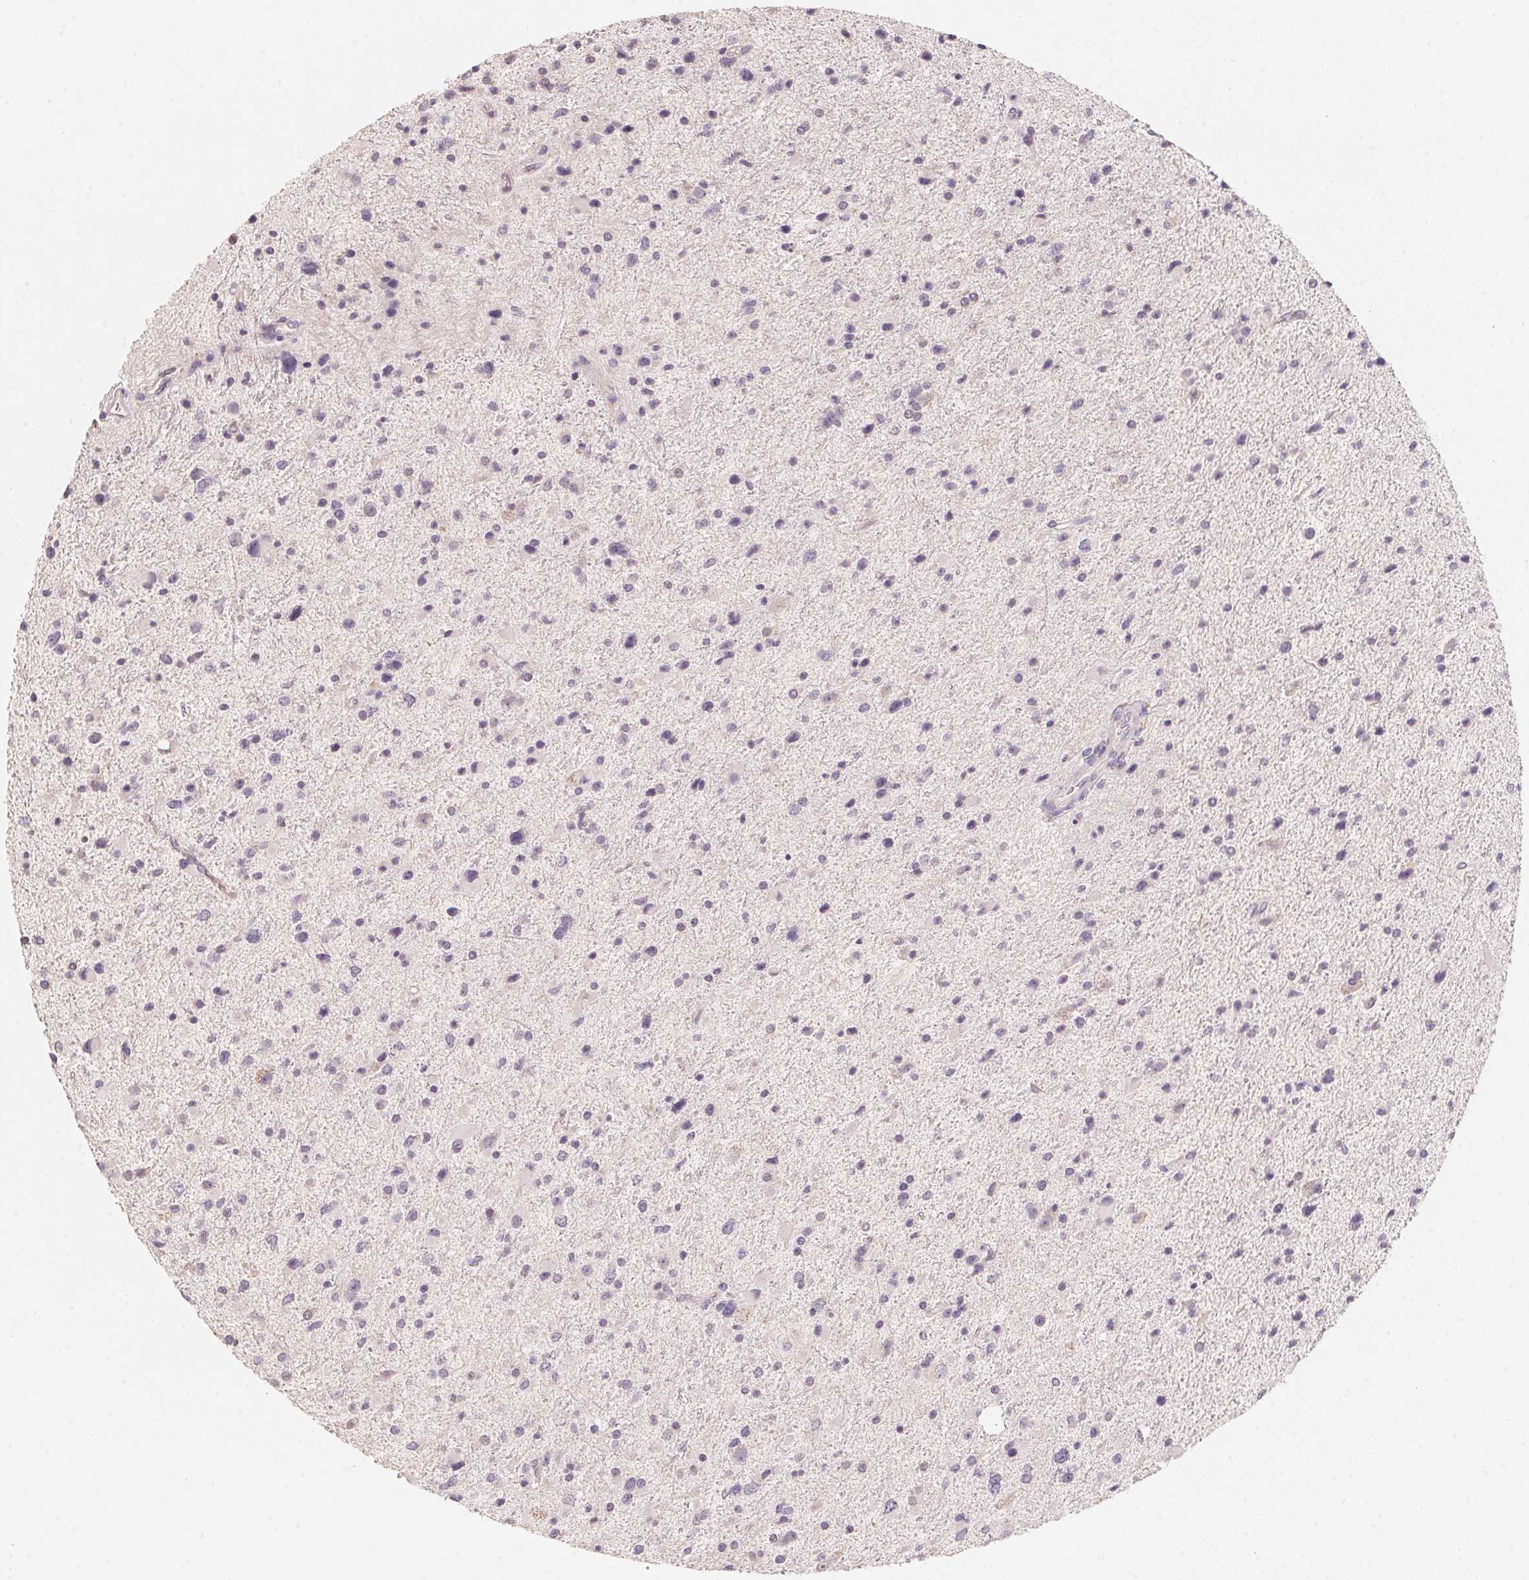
{"staining": {"intensity": "negative", "quantity": "none", "location": "none"}, "tissue": "glioma", "cell_type": "Tumor cells", "image_type": "cancer", "snomed": [{"axis": "morphology", "description": "Glioma, malignant, Low grade"}, {"axis": "topography", "description": "Brain"}], "caption": "High power microscopy photomicrograph of an immunohistochemistry (IHC) image of glioma, revealing no significant positivity in tumor cells. (Stains: DAB IHC with hematoxylin counter stain, Microscopy: brightfield microscopy at high magnification).", "gene": "TREH", "patient": {"sex": "female", "age": 32}}